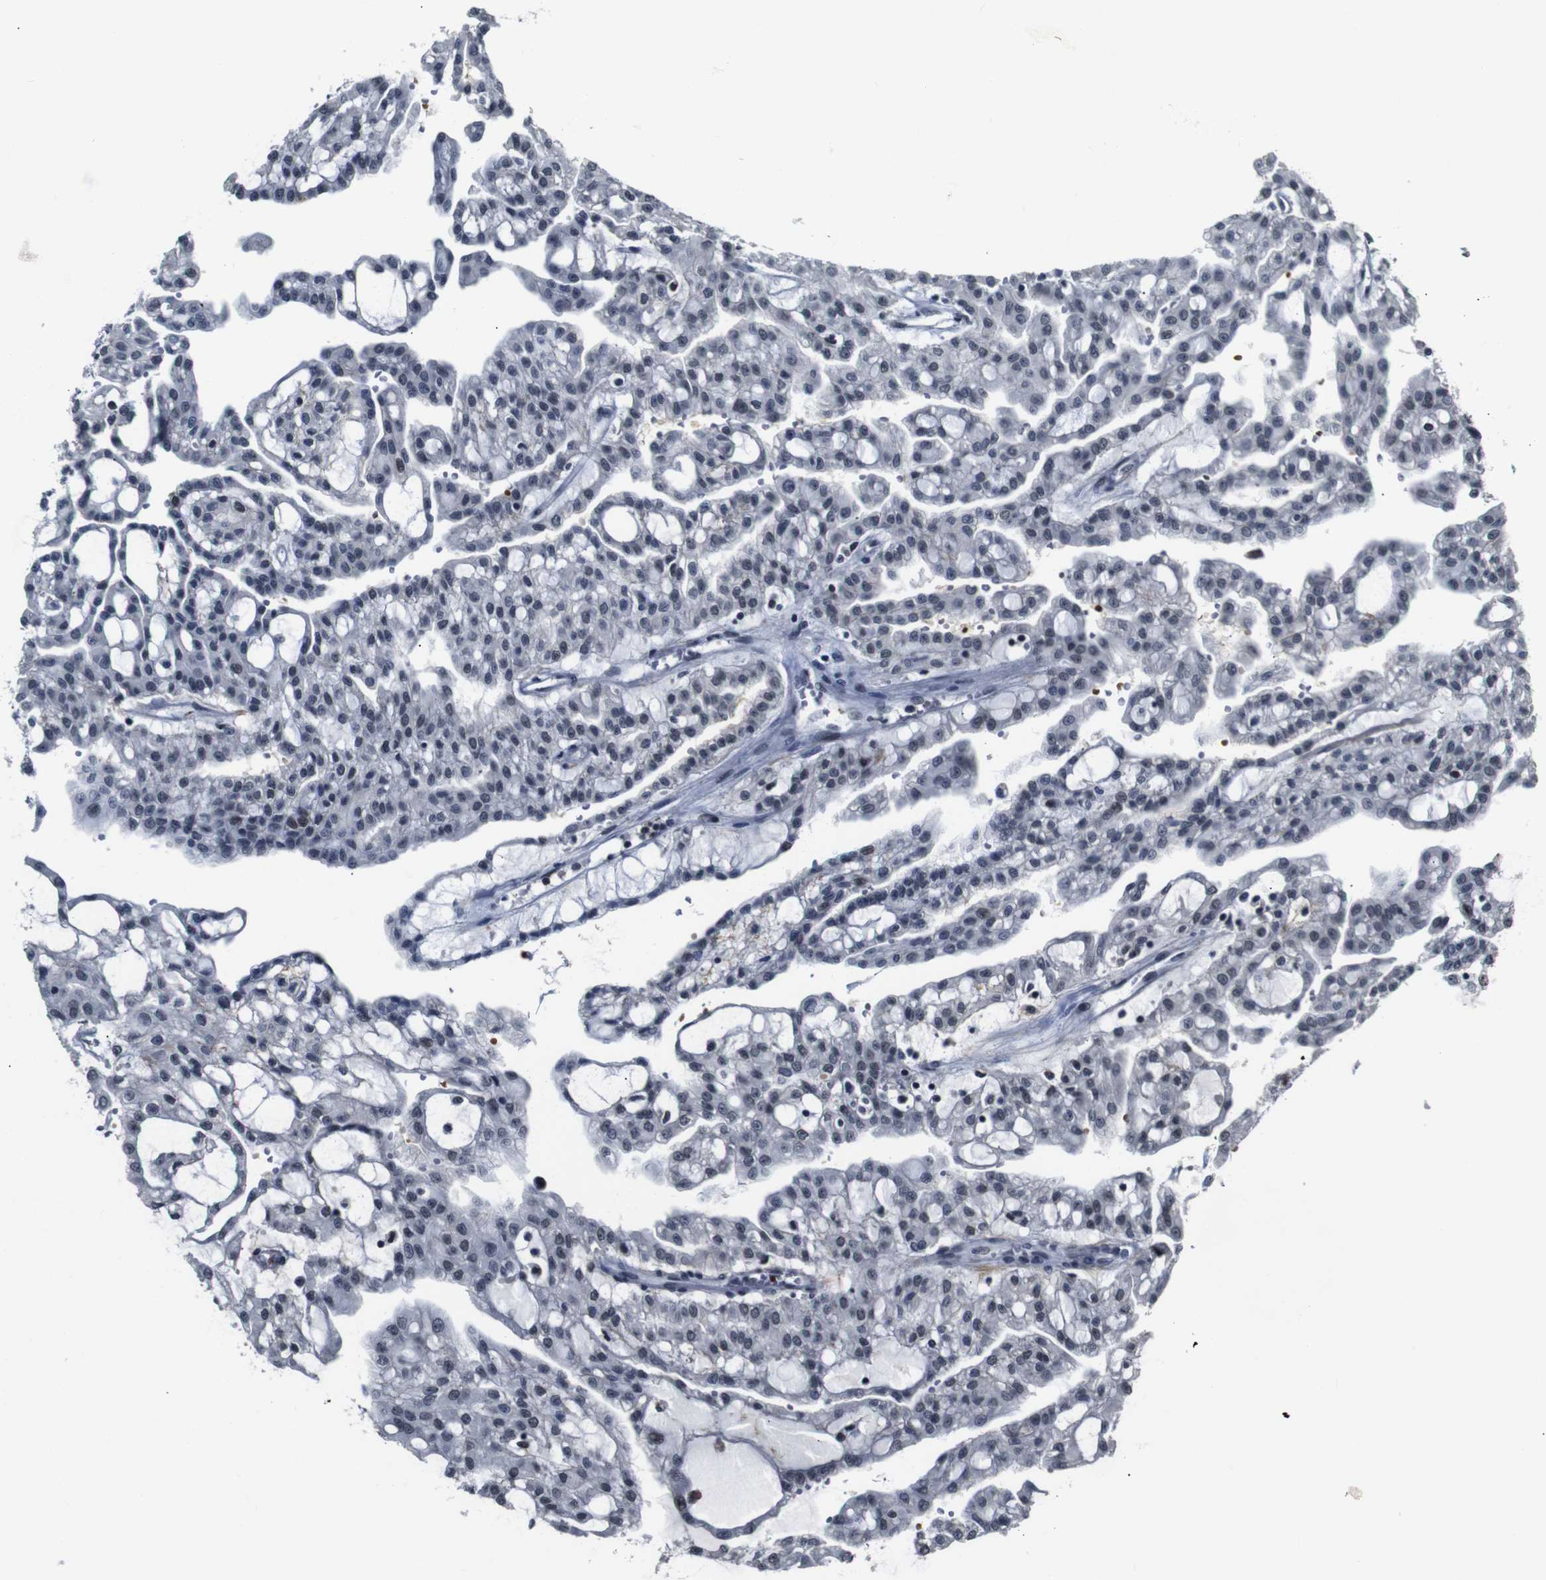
{"staining": {"intensity": "weak", "quantity": "<25%", "location": "nuclear"}, "tissue": "renal cancer", "cell_type": "Tumor cells", "image_type": "cancer", "snomed": [{"axis": "morphology", "description": "Adenocarcinoma, NOS"}, {"axis": "topography", "description": "Kidney"}], "caption": "Renal cancer (adenocarcinoma) was stained to show a protein in brown. There is no significant positivity in tumor cells.", "gene": "ILDR2", "patient": {"sex": "male", "age": 63}}